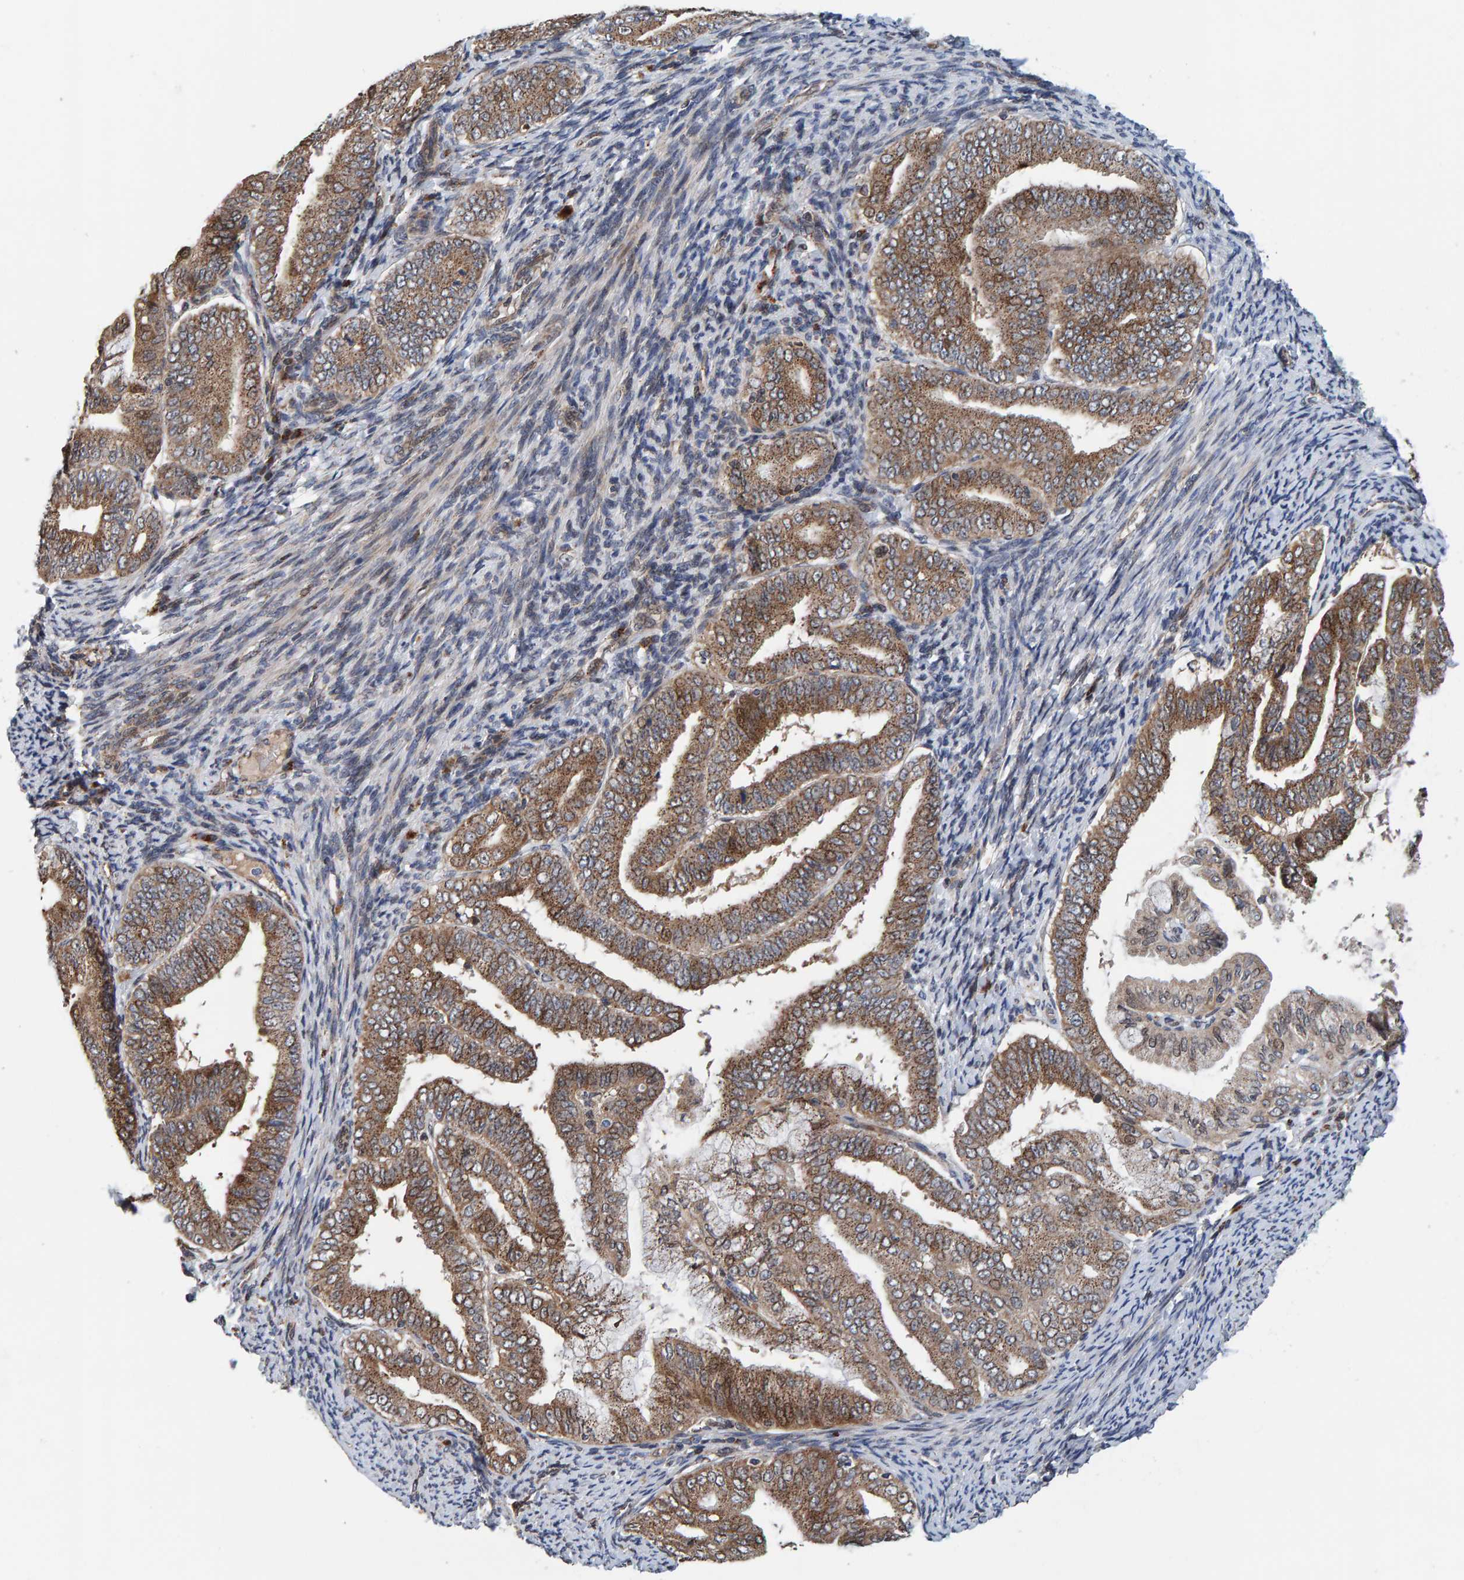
{"staining": {"intensity": "moderate", "quantity": ">75%", "location": "cytoplasmic/membranous"}, "tissue": "endometrial cancer", "cell_type": "Tumor cells", "image_type": "cancer", "snomed": [{"axis": "morphology", "description": "Adenocarcinoma, NOS"}, {"axis": "topography", "description": "Endometrium"}], "caption": "Protein expression analysis of human endometrial cancer reveals moderate cytoplasmic/membranous staining in about >75% of tumor cells. The protein is shown in brown color, while the nuclei are stained blue.", "gene": "CCDC25", "patient": {"sex": "female", "age": 63}}